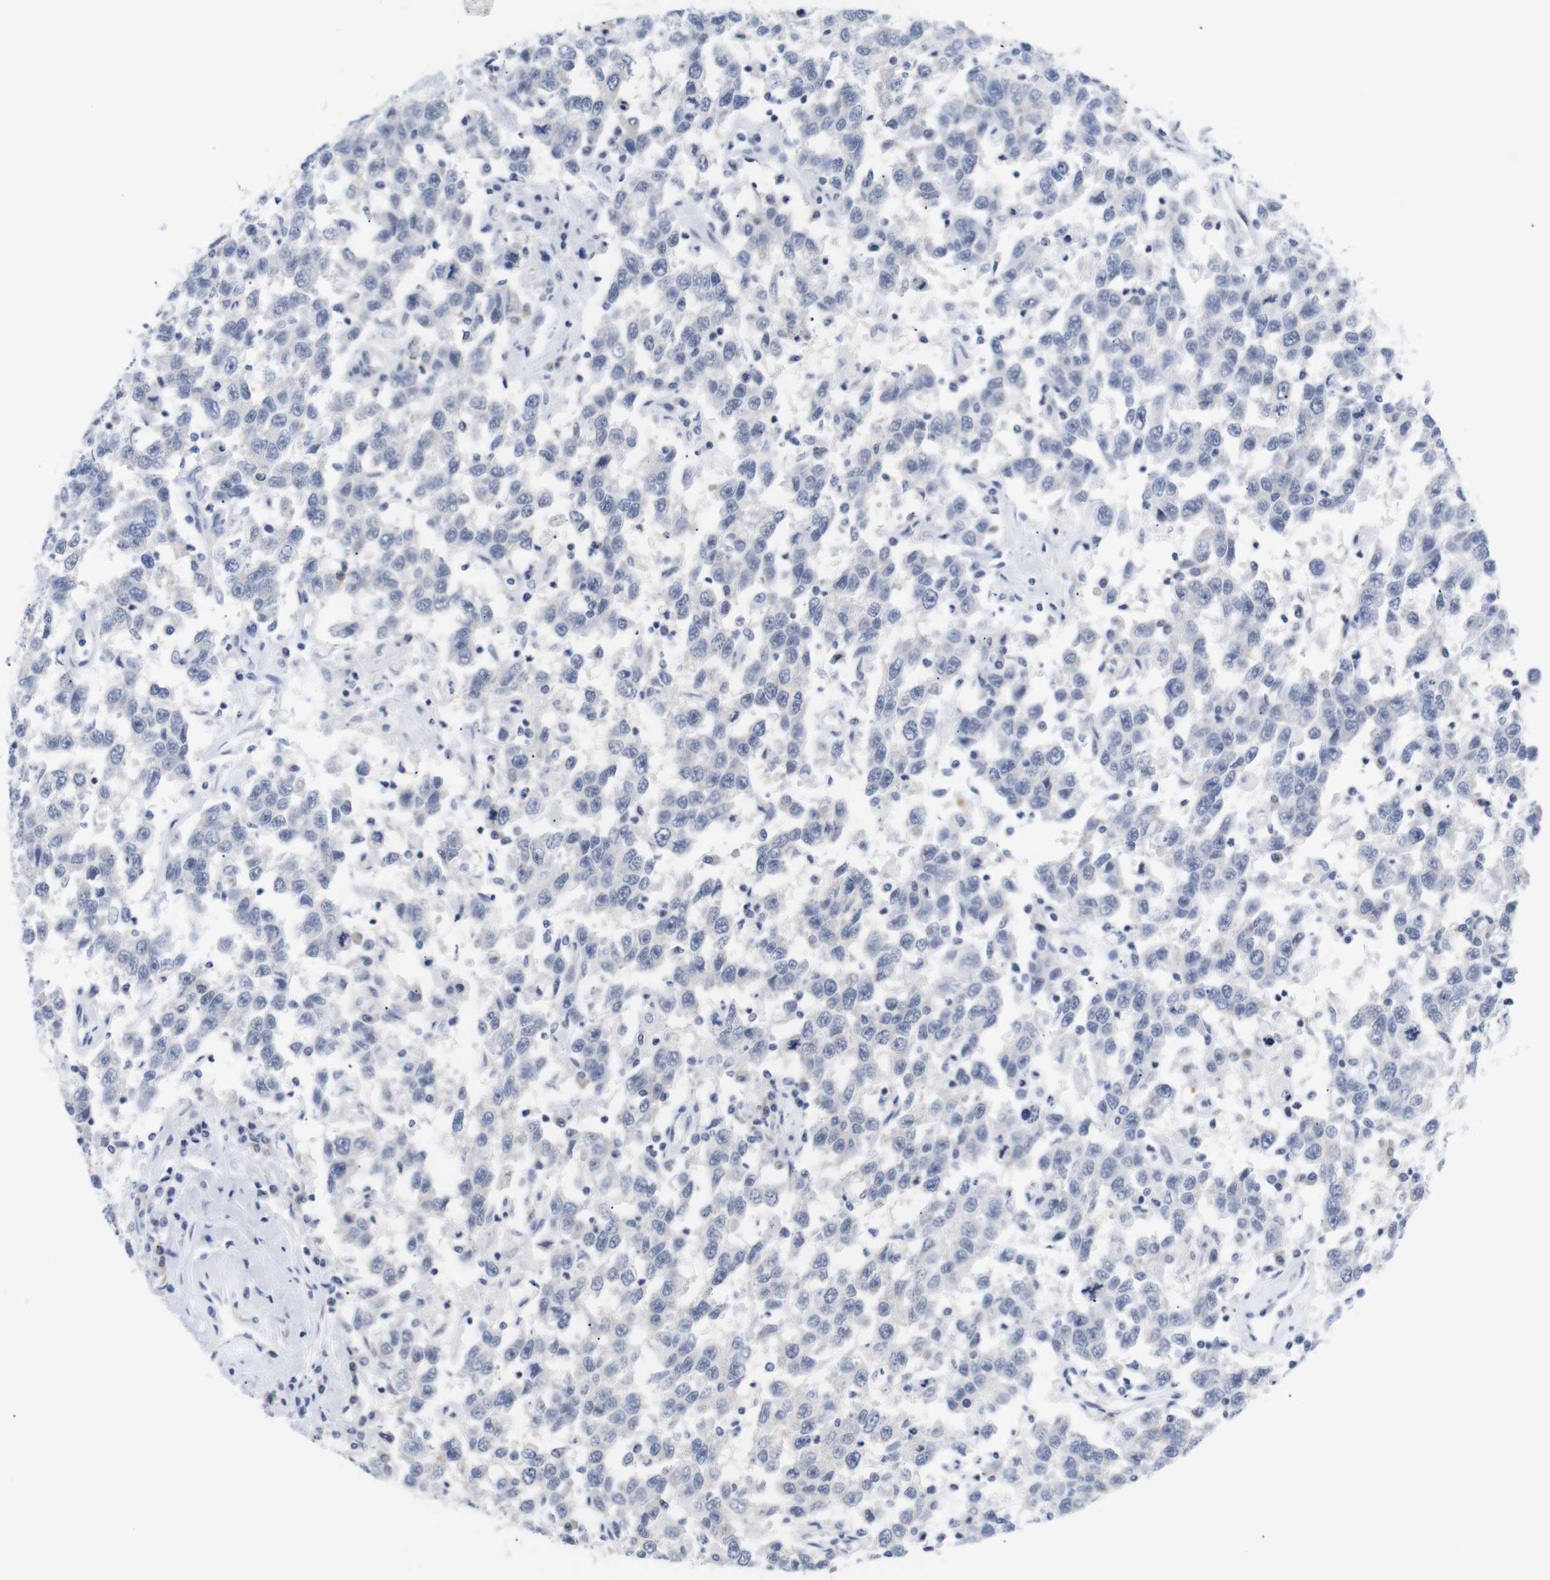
{"staining": {"intensity": "negative", "quantity": "none", "location": "none"}, "tissue": "testis cancer", "cell_type": "Tumor cells", "image_type": "cancer", "snomed": [{"axis": "morphology", "description": "Seminoma, NOS"}, {"axis": "topography", "description": "Testis"}], "caption": "Immunohistochemistry (IHC) of human testis cancer demonstrates no staining in tumor cells.", "gene": "STMN3", "patient": {"sex": "male", "age": 41}}